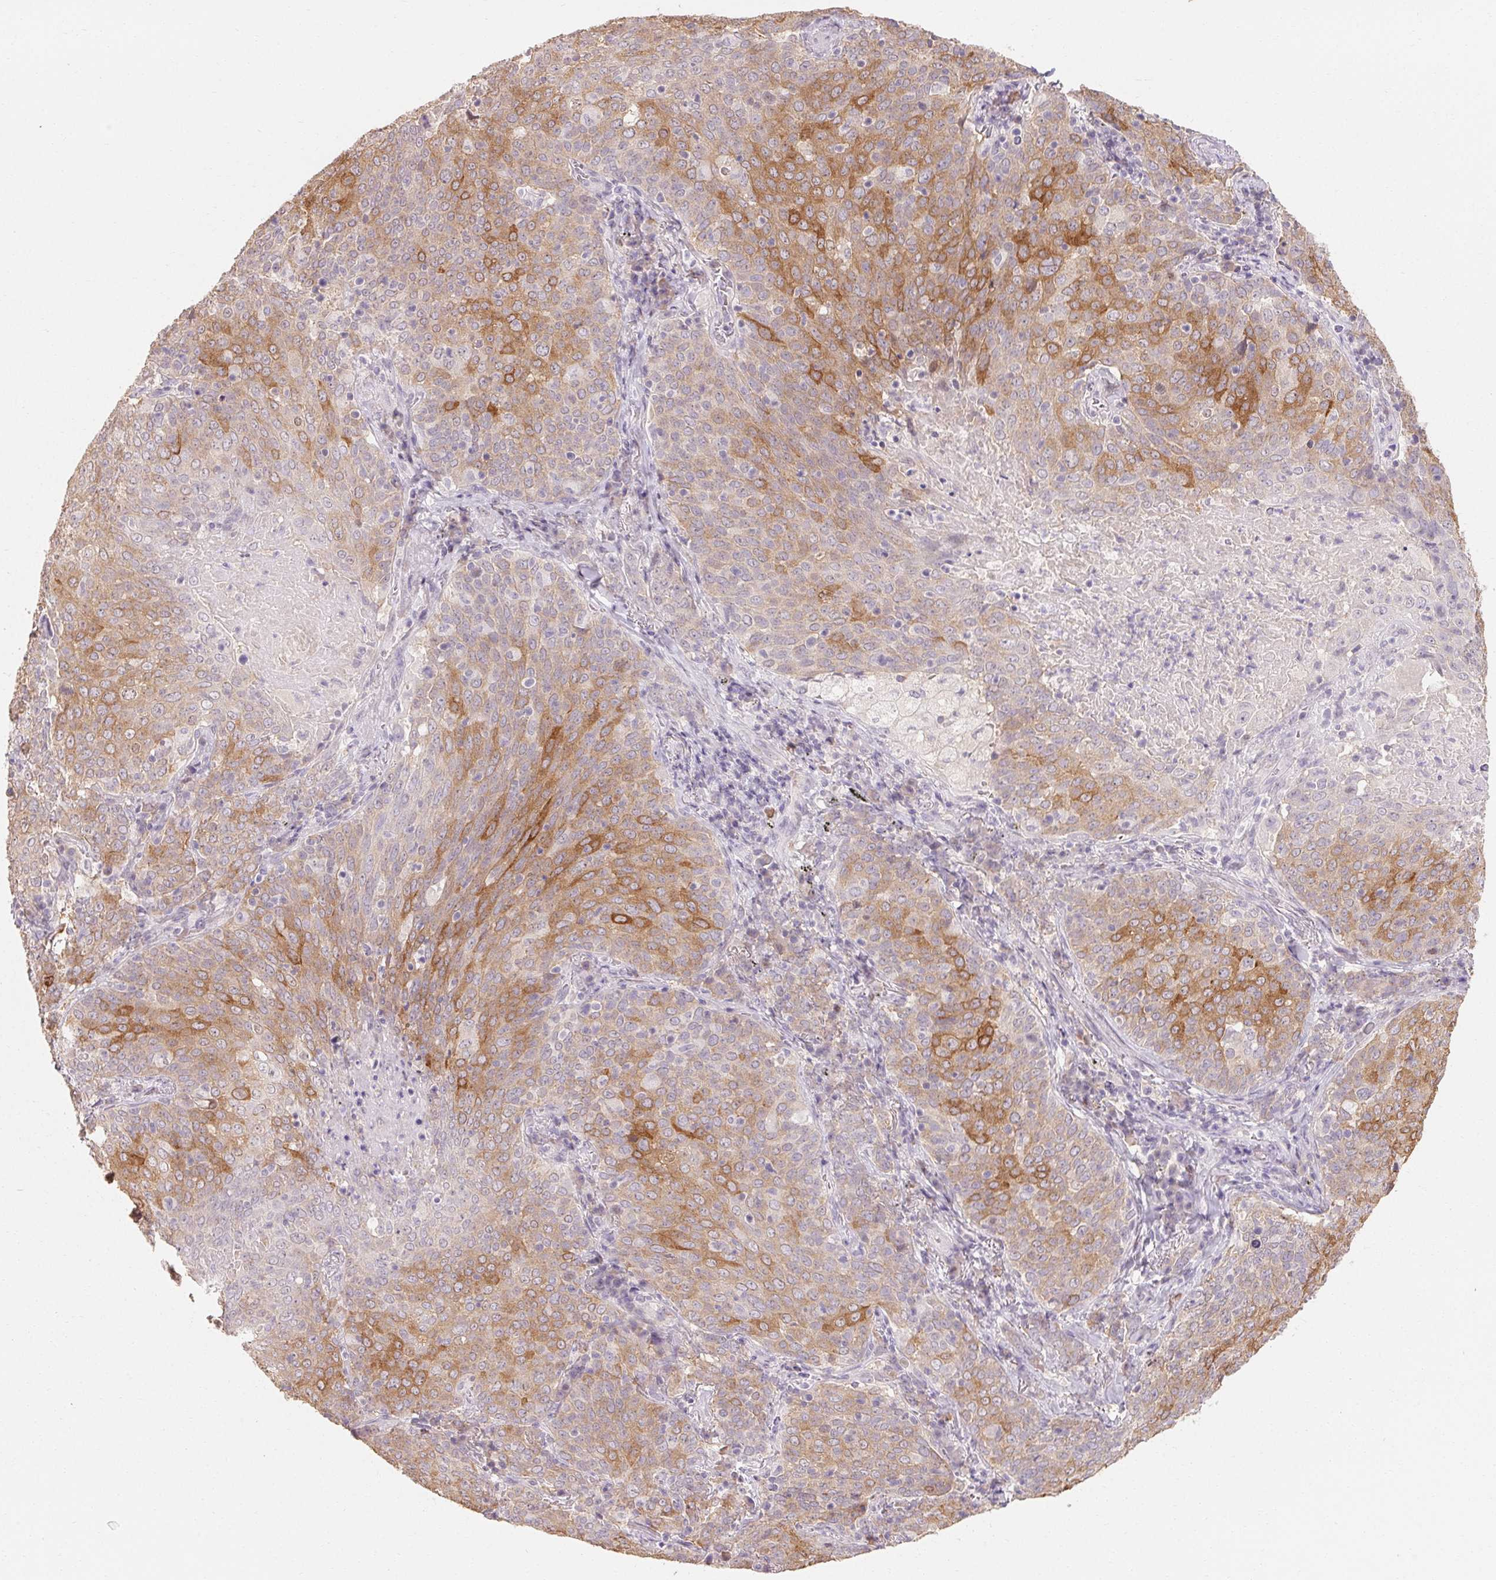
{"staining": {"intensity": "moderate", "quantity": ">75%", "location": "cytoplasmic/membranous"}, "tissue": "lung cancer", "cell_type": "Tumor cells", "image_type": "cancer", "snomed": [{"axis": "morphology", "description": "Squamous cell carcinoma, NOS"}, {"axis": "topography", "description": "Lung"}], "caption": "Tumor cells reveal moderate cytoplasmic/membranous staining in about >75% of cells in lung cancer.", "gene": "MAP7D2", "patient": {"sex": "male", "age": 82}}